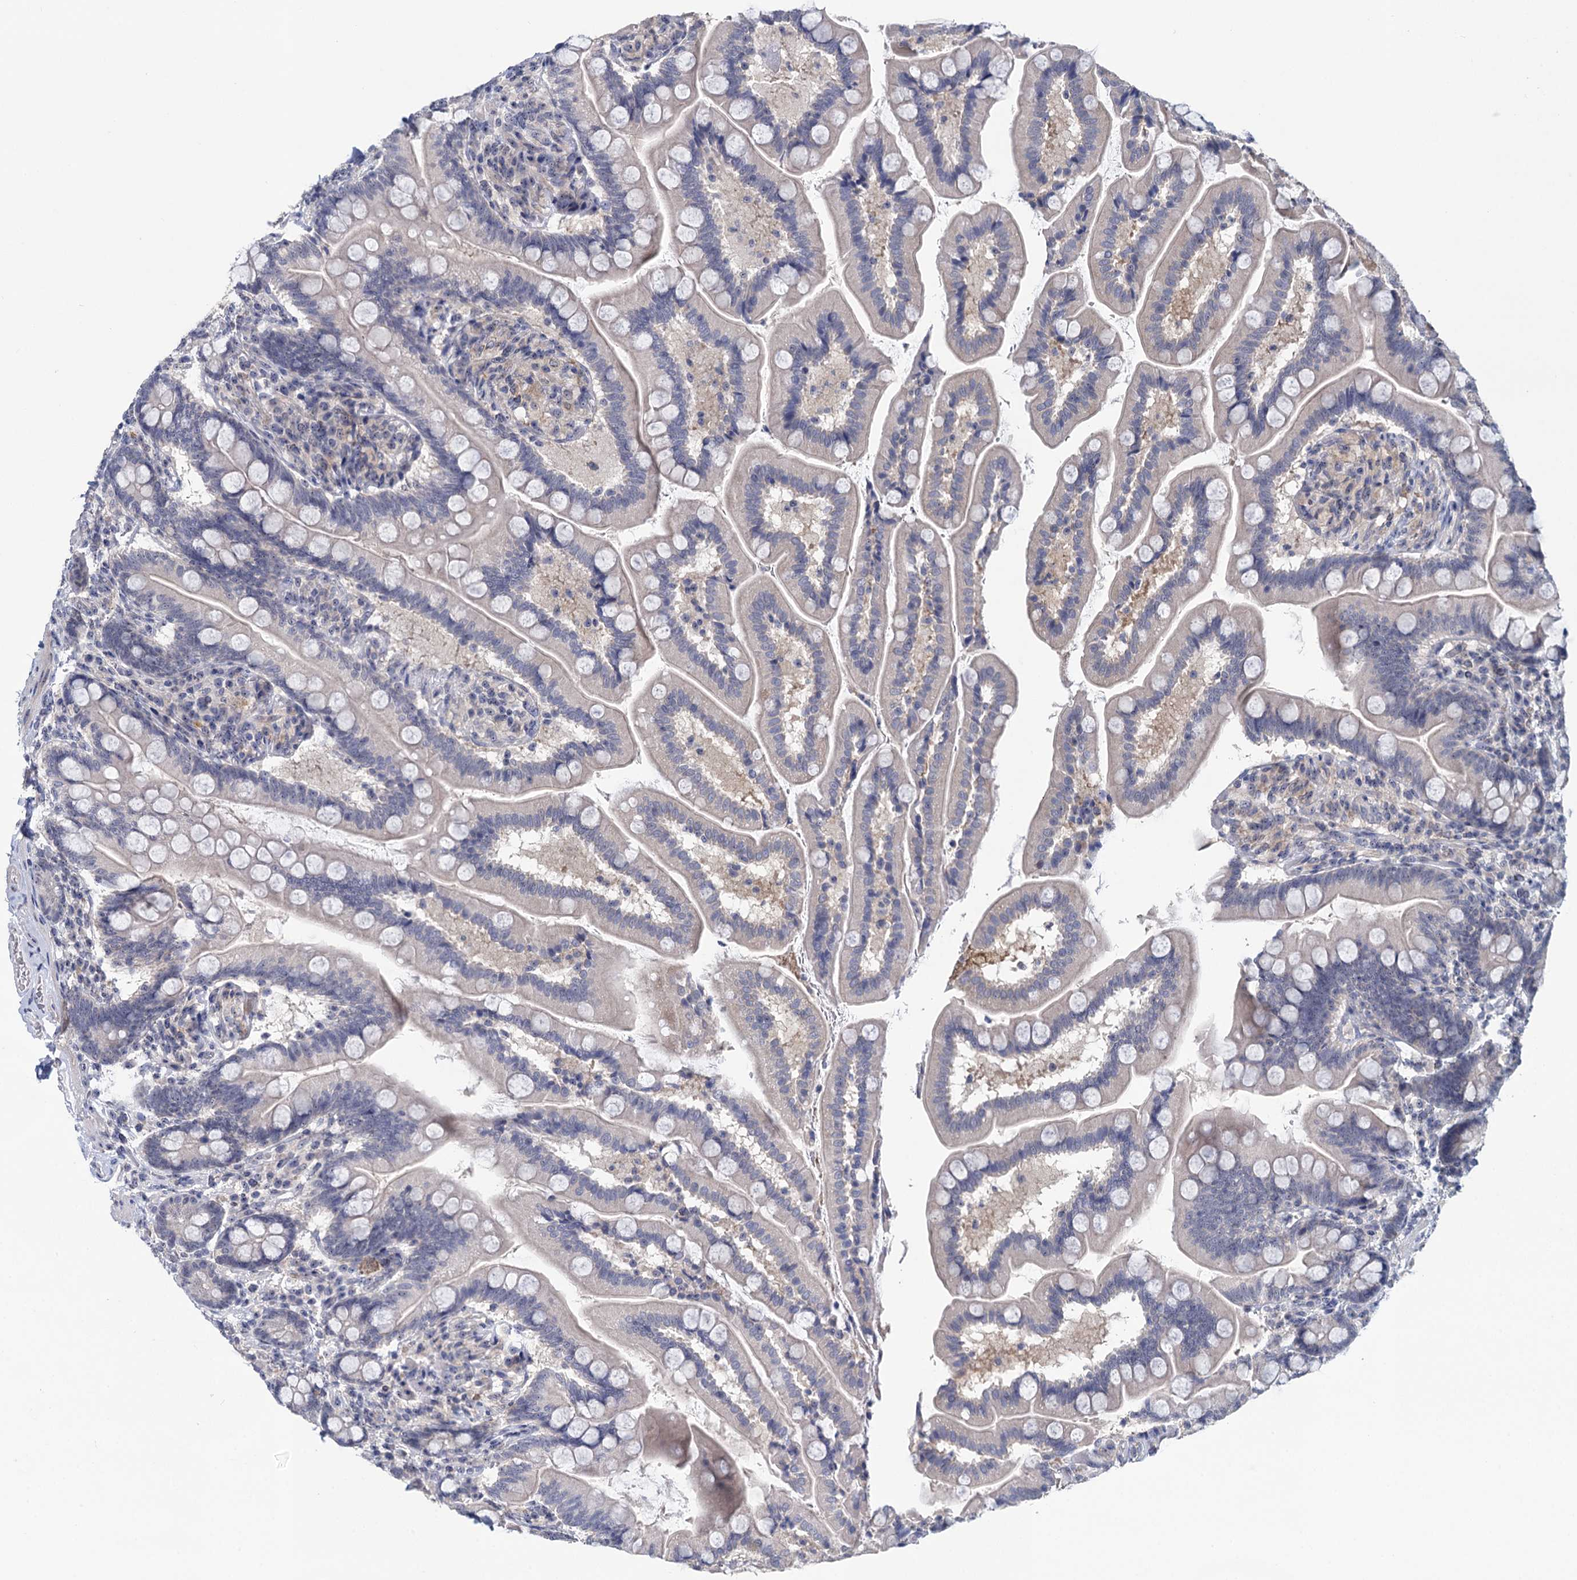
{"staining": {"intensity": "negative", "quantity": "none", "location": "none"}, "tissue": "small intestine", "cell_type": "Glandular cells", "image_type": "normal", "snomed": [{"axis": "morphology", "description": "Normal tissue, NOS"}, {"axis": "topography", "description": "Small intestine"}], "caption": "There is no significant expression in glandular cells of small intestine. (Stains: DAB immunohistochemistry (IHC) with hematoxylin counter stain, Microscopy: brightfield microscopy at high magnification).", "gene": "SFN", "patient": {"sex": "female", "age": 64}}